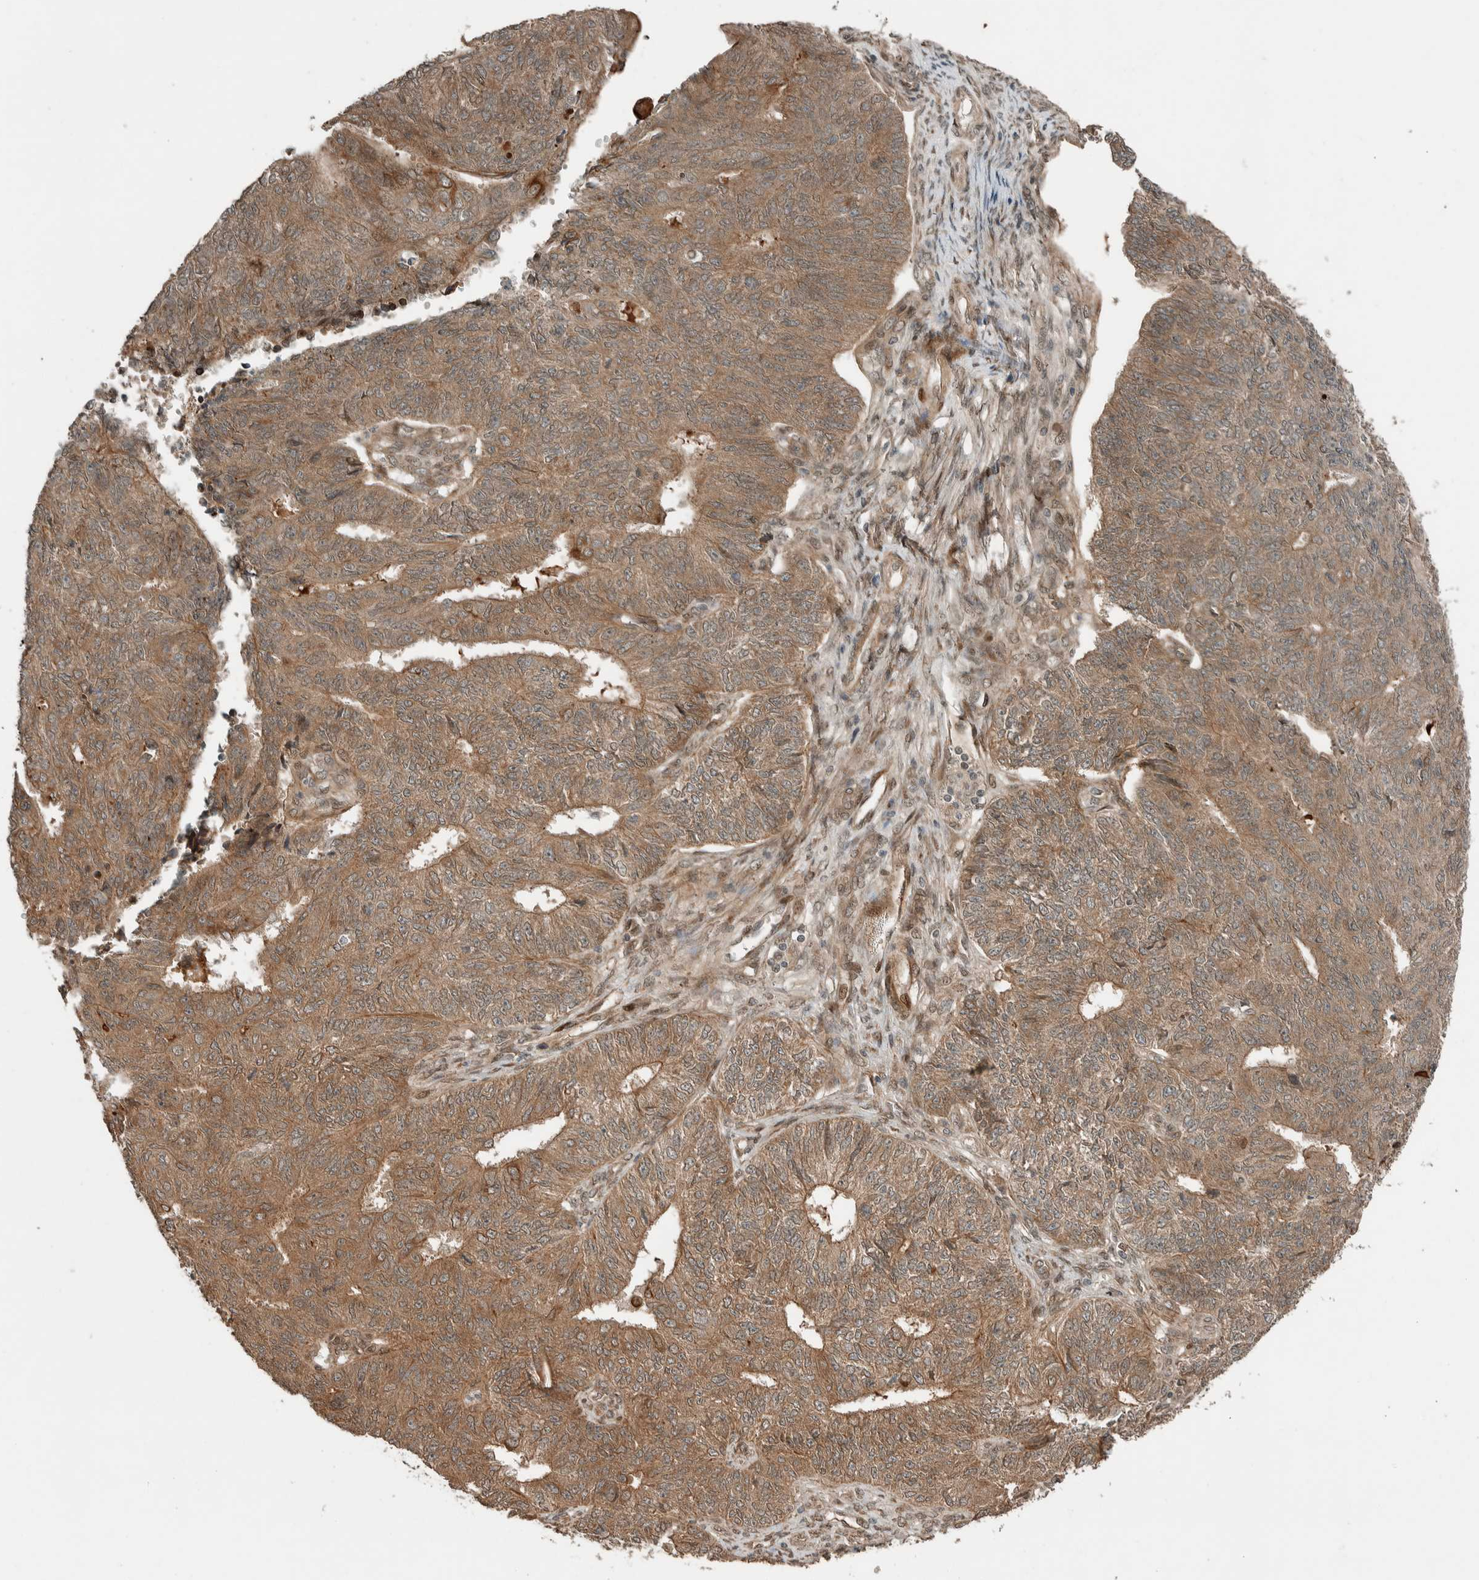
{"staining": {"intensity": "moderate", "quantity": ">75%", "location": "cytoplasmic/membranous"}, "tissue": "endometrial cancer", "cell_type": "Tumor cells", "image_type": "cancer", "snomed": [{"axis": "morphology", "description": "Adenocarcinoma, NOS"}, {"axis": "topography", "description": "Endometrium"}], "caption": "Protein staining by immunohistochemistry (IHC) reveals moderate cytoplasmic/membranous positivity in about >75% of tumor cells in endometrial adenocarcinoma.", "gene": "STXBP4", "patient": {"sex": "female", "age": 32}}